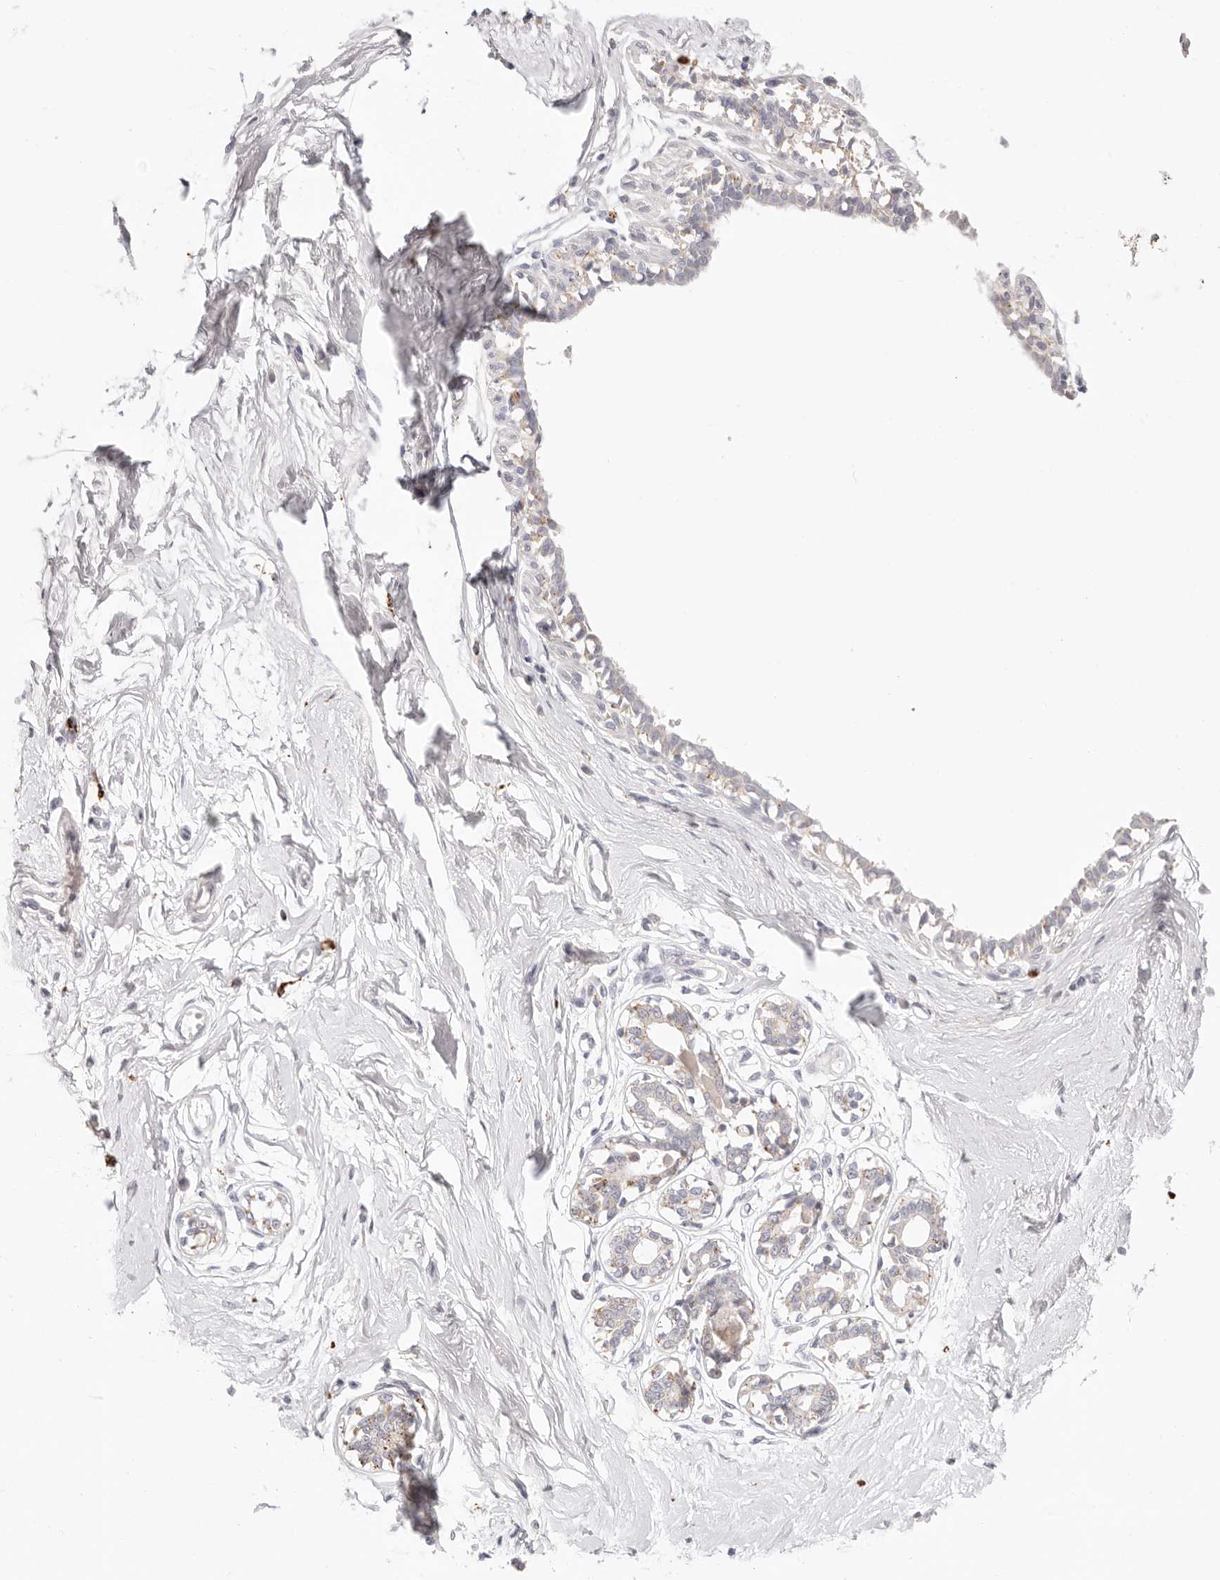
{"staining": {"intensity": "negative", "quantity": "none", "location": "none"}, "tissue": "breast", "cell_type": "Adipocytes", "image_type": "normal", "snomed": [{"axis": "morphology", "description": "Normal tissue, NOS"}, {"axis": "topography", "description": "Breast"}], "caption": "A high-resolution micrograph shows IHC staining of benign breast, which demonstrates no significant positivity in adipocytes. (Brightfield microscopy of DAB (3,3'-diaminobenzidine) immunohistochemistry at high magnification).", "gene": "STKLD1", "patient": {"sex": "female", "age": 45}}